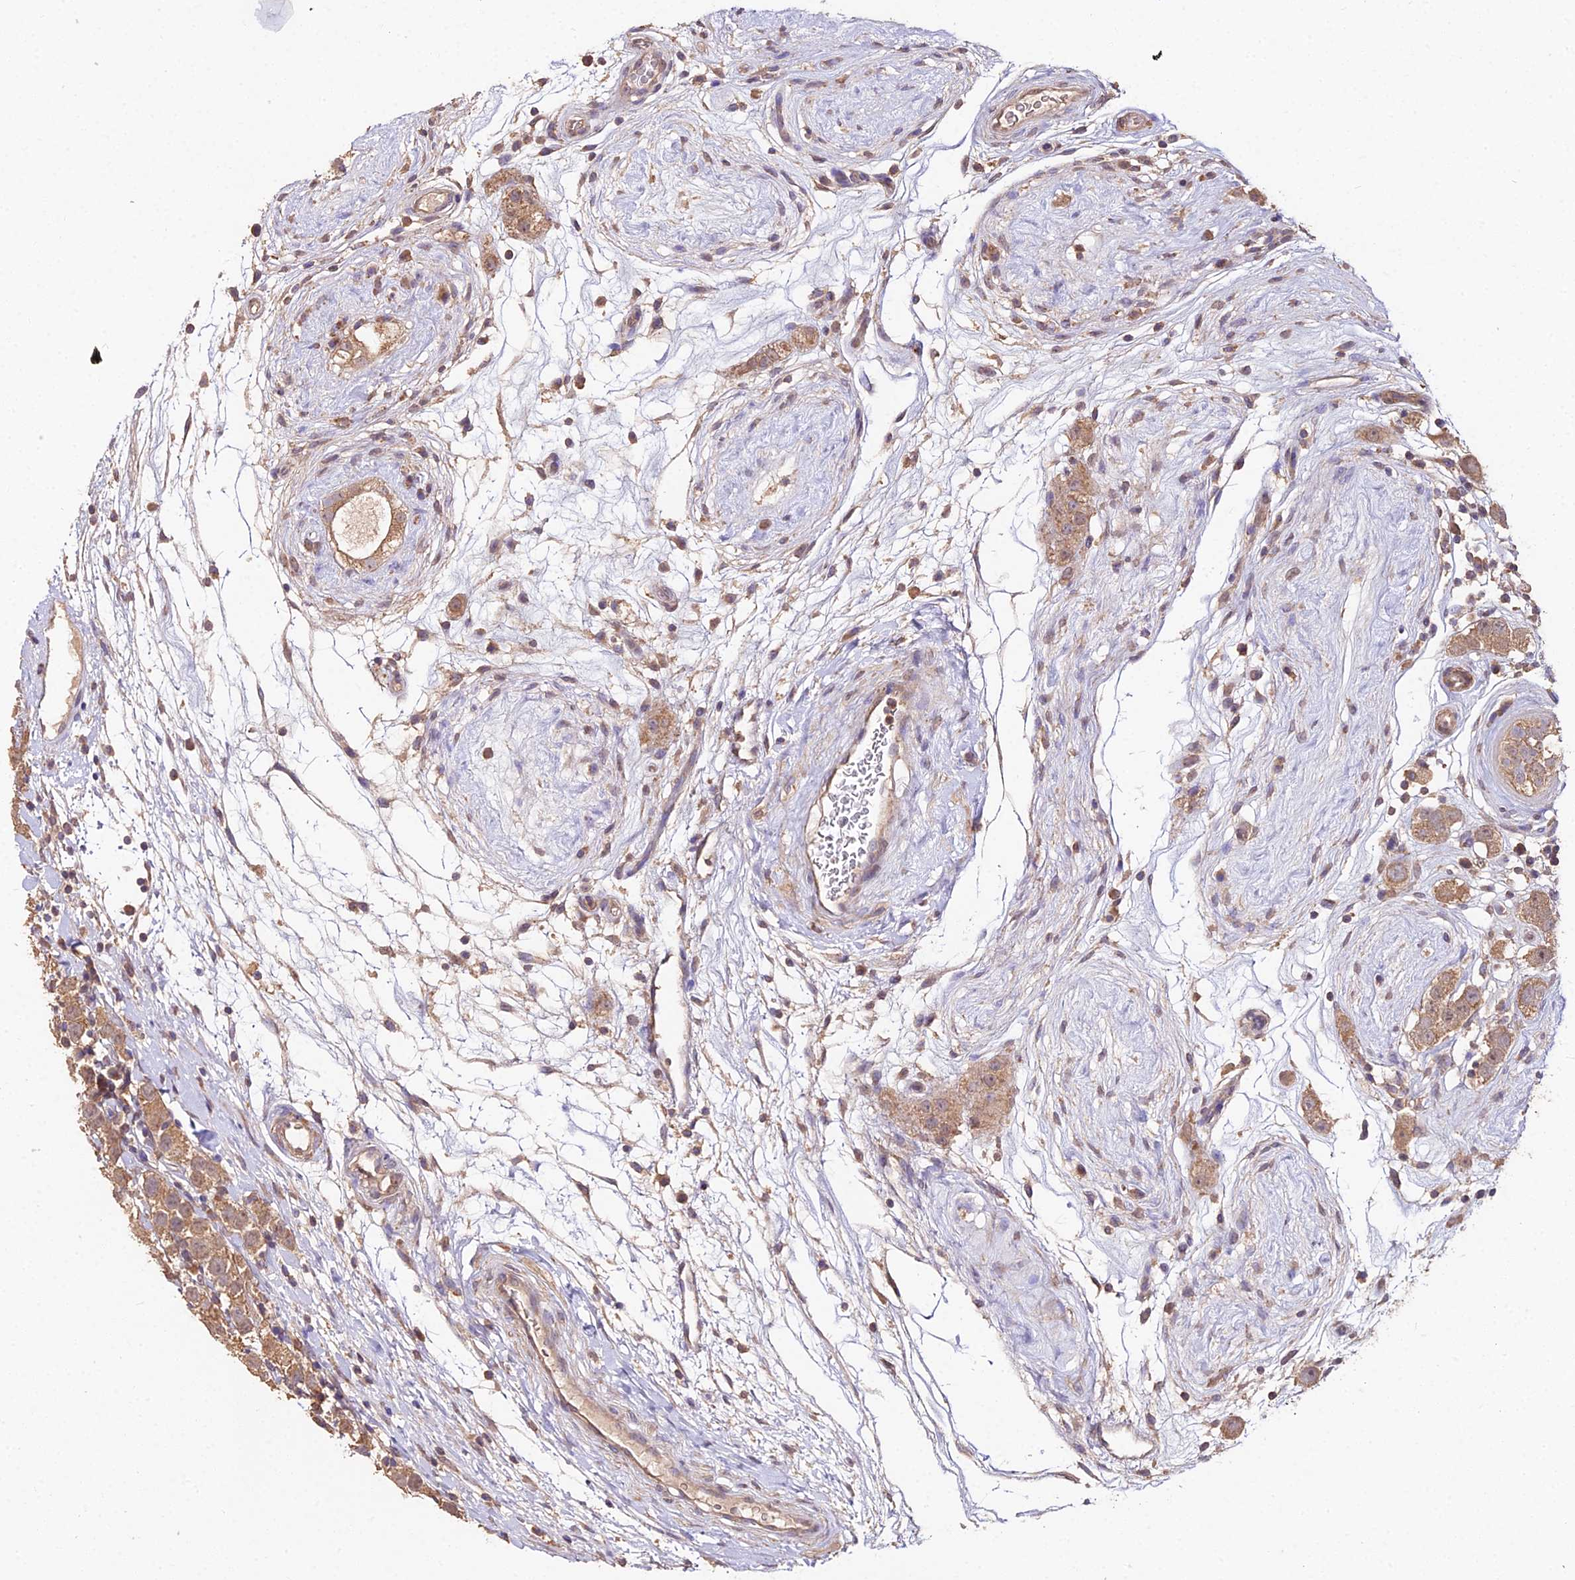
{"staining": {"intensity": "moderate", "quantity": ">75%", "location": "cytoplasmic/membranous"}, "tissue": "testis cancer", "cell_type": "Tumor cells", "image_type": "cancer", "snomed": [{"axis": "morphology", "description": "Seminoma, NOS"}, {"axis": "topography", "description": "Testis"}], "caption": "The immunohistochemical stain shows moderate cytoplasmic/membranous expression in tumor cells of testis seminoma tissue.", "gene": "METTL13", "patient": {"sex": "male", "age": 34}}